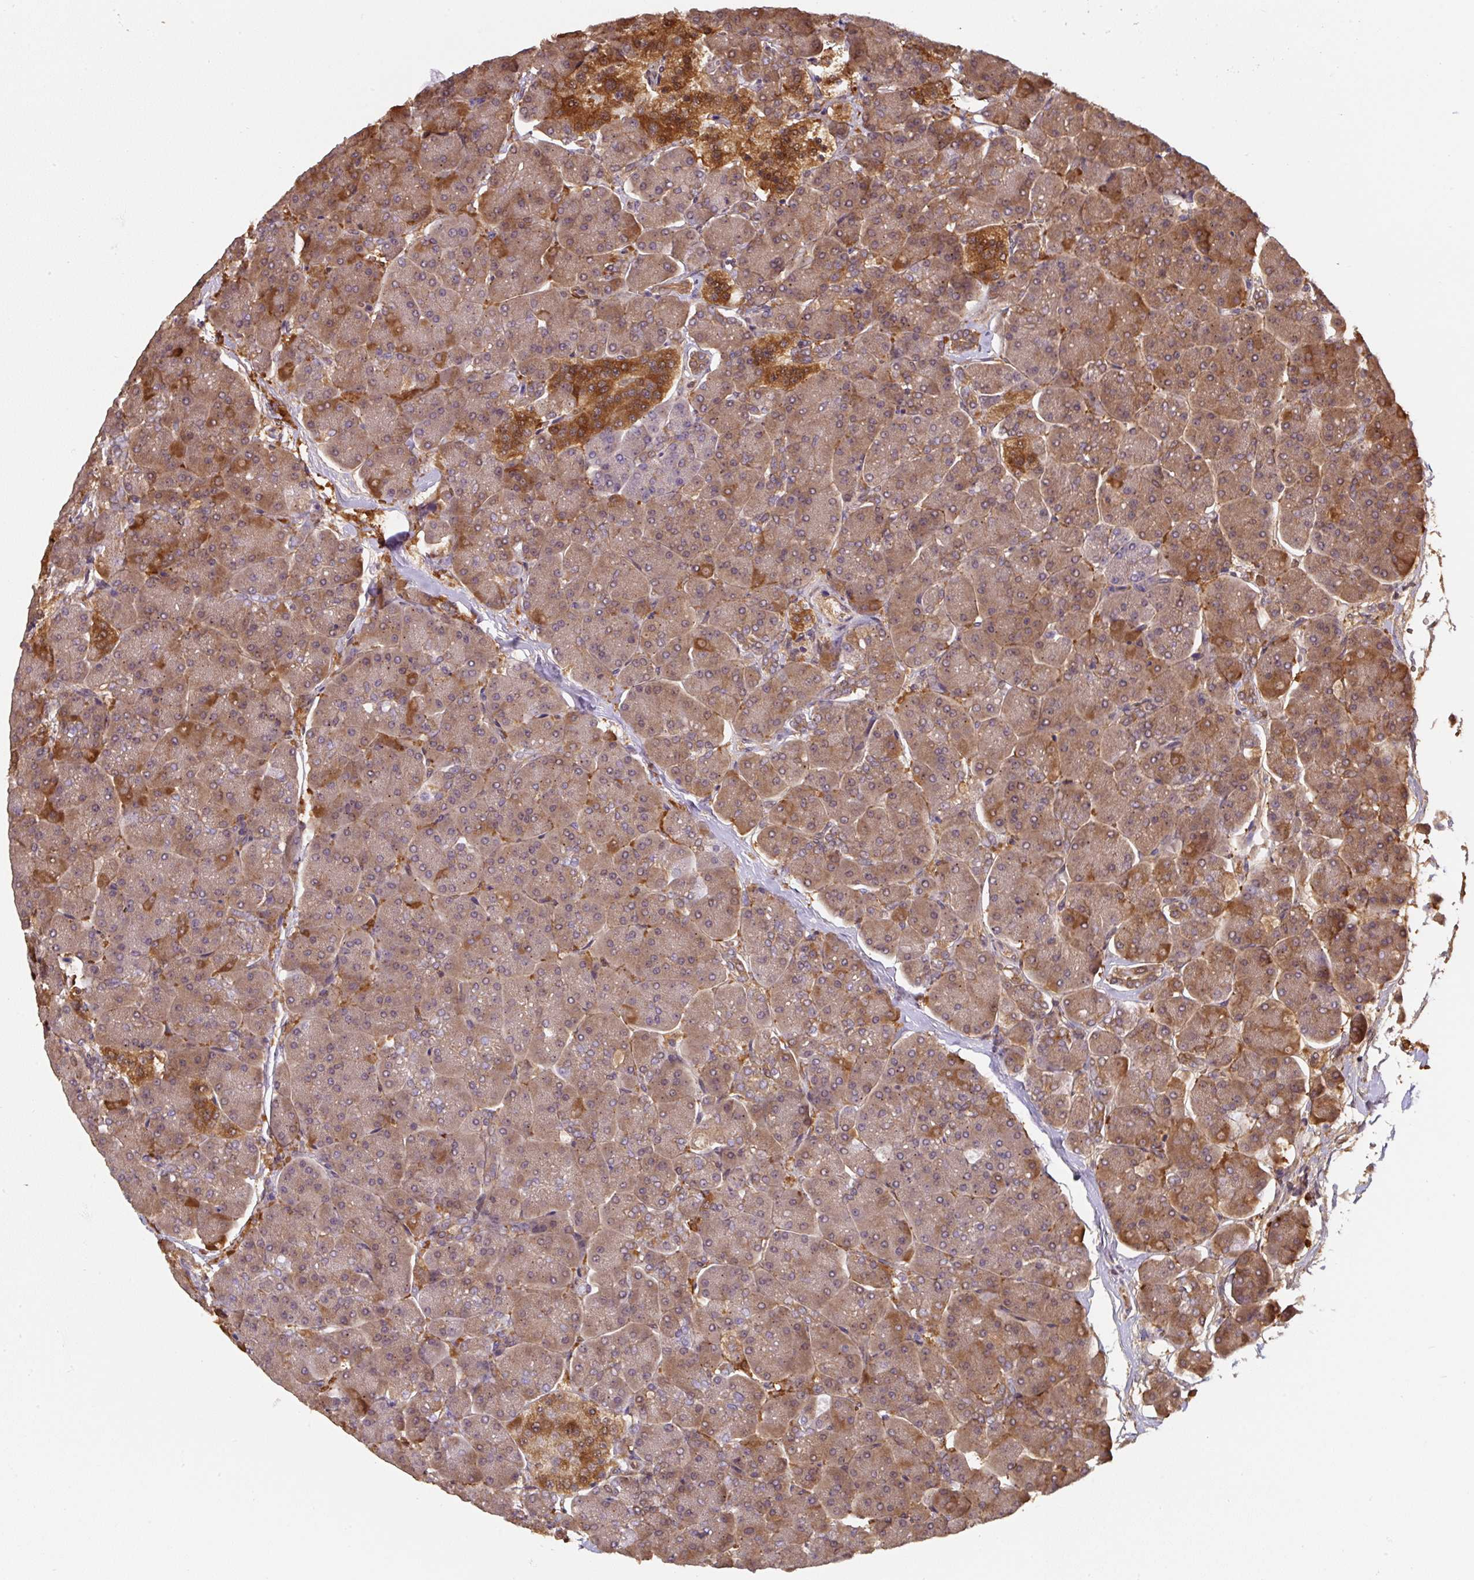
{"staining": {"intensity": "moderate", "quantity": ">75%", "location": "cytoplasmic/membranous"}, "tissue": "pancreas", "cell_type": "Exocrine glandular cells", "image_type": "normal", "snomed": [{"axis": "morphology", "description": "Normal tissue, NOS"}, {"axis": "topography", "description": "Pancreas"}, {"axis": "topography", "description": "Peripheral nerve tissue"}], "caption": "Moderate cytoplasmic/membranous protein staining is seen in approximately >75% of exocrine glandular cells in pancreas.", "gene": "ST13", "patient": {"sex": "male", "age": 54}}